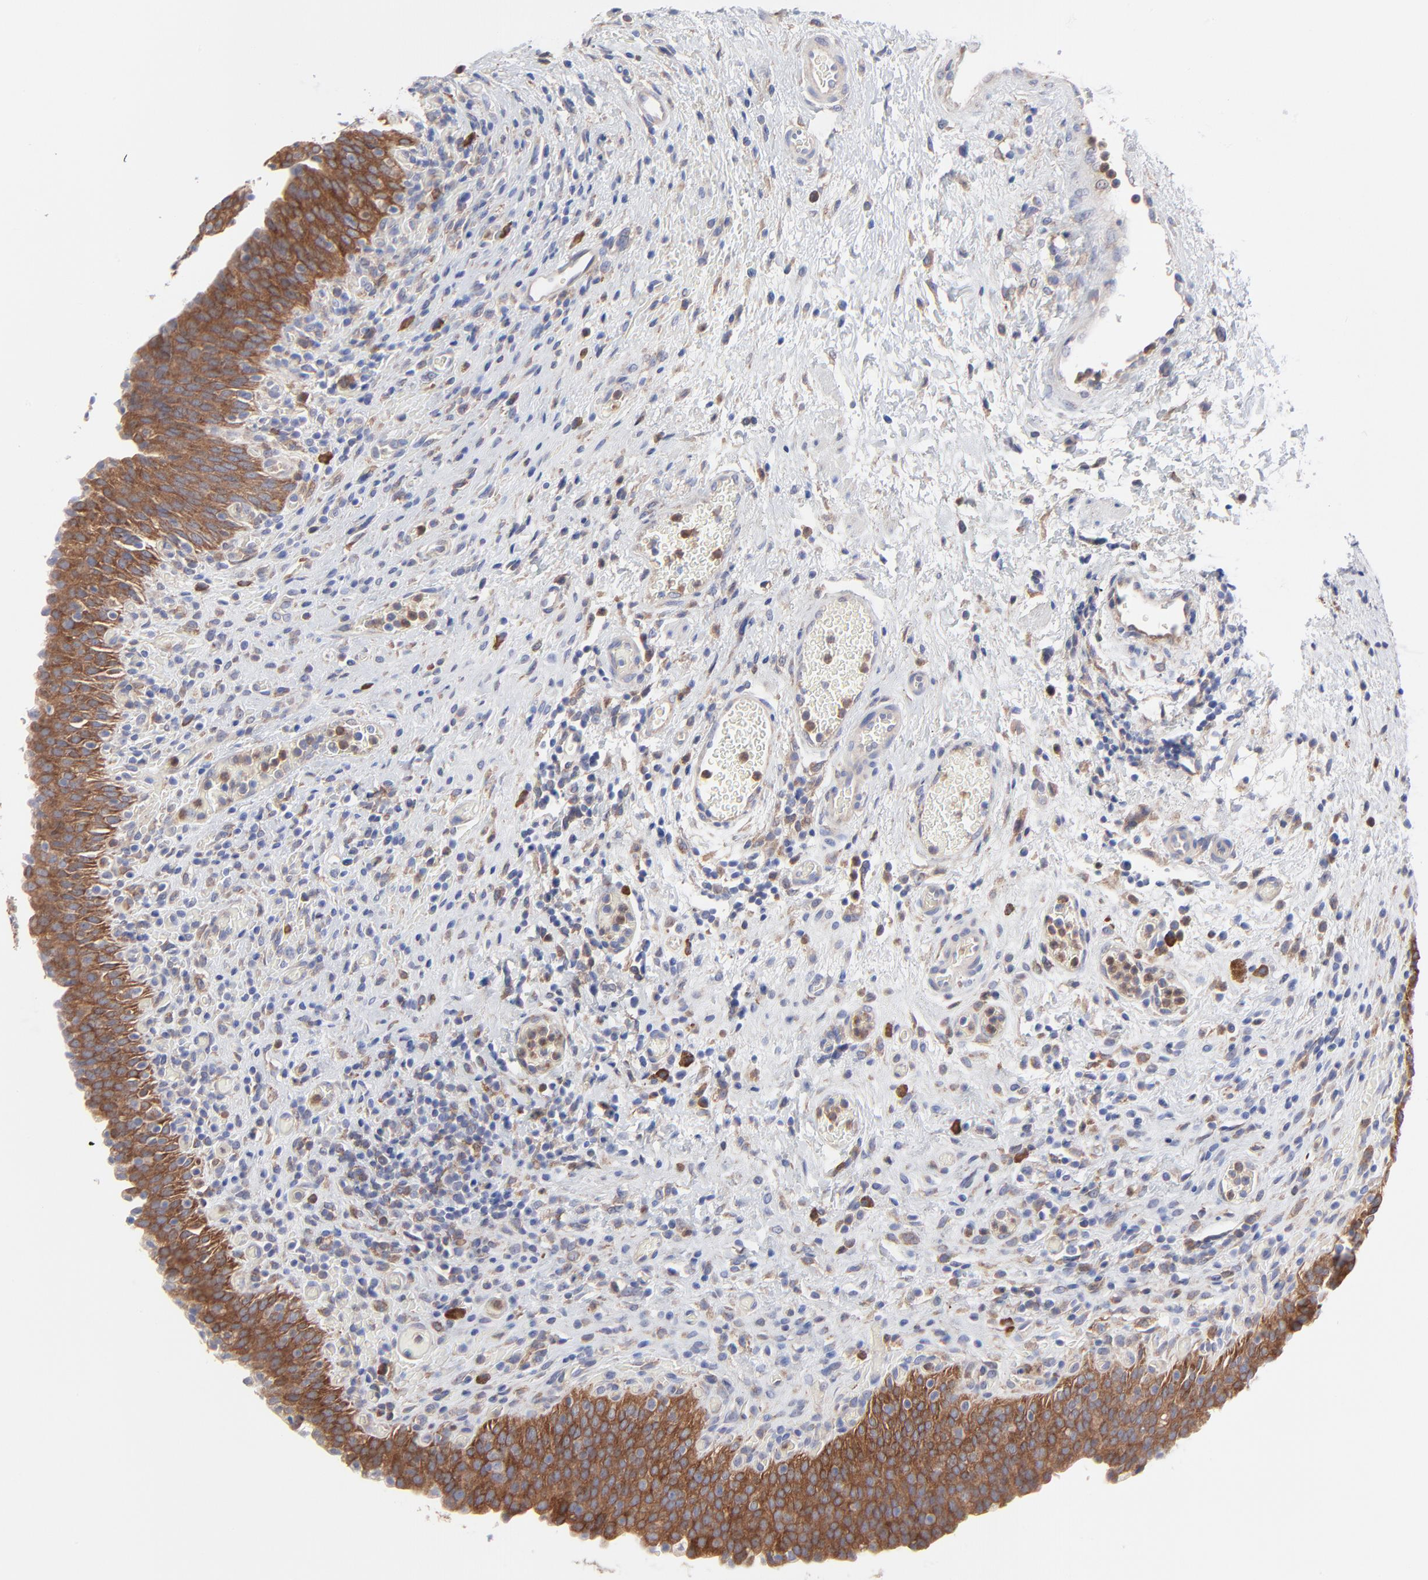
{"staining": {"intensity": "strong", "quantity": ">75%", "location": "cytoplasmic/membranous"}, "tissue": "urinary bladder", "cell_type": "Urothelial cells", "image_type": "normal", "snomed": [{"axis": "morphology", "description": "Normal tissue, NOS"}, {"axis": "morphology", "description": "Urothelial carcinoma, High grade"}, {"axis": "topography", "description": "Urinary bladder"}], "caption": "Immunohistochemistry (IHC) of unremarkable human urinary bladder reveals high levels of strong cytoplasmic/membranous expression in about >75% of urothelial cells.", "gene": "PPFIBP2", "patient": {"sex": "male", "age": 51}}